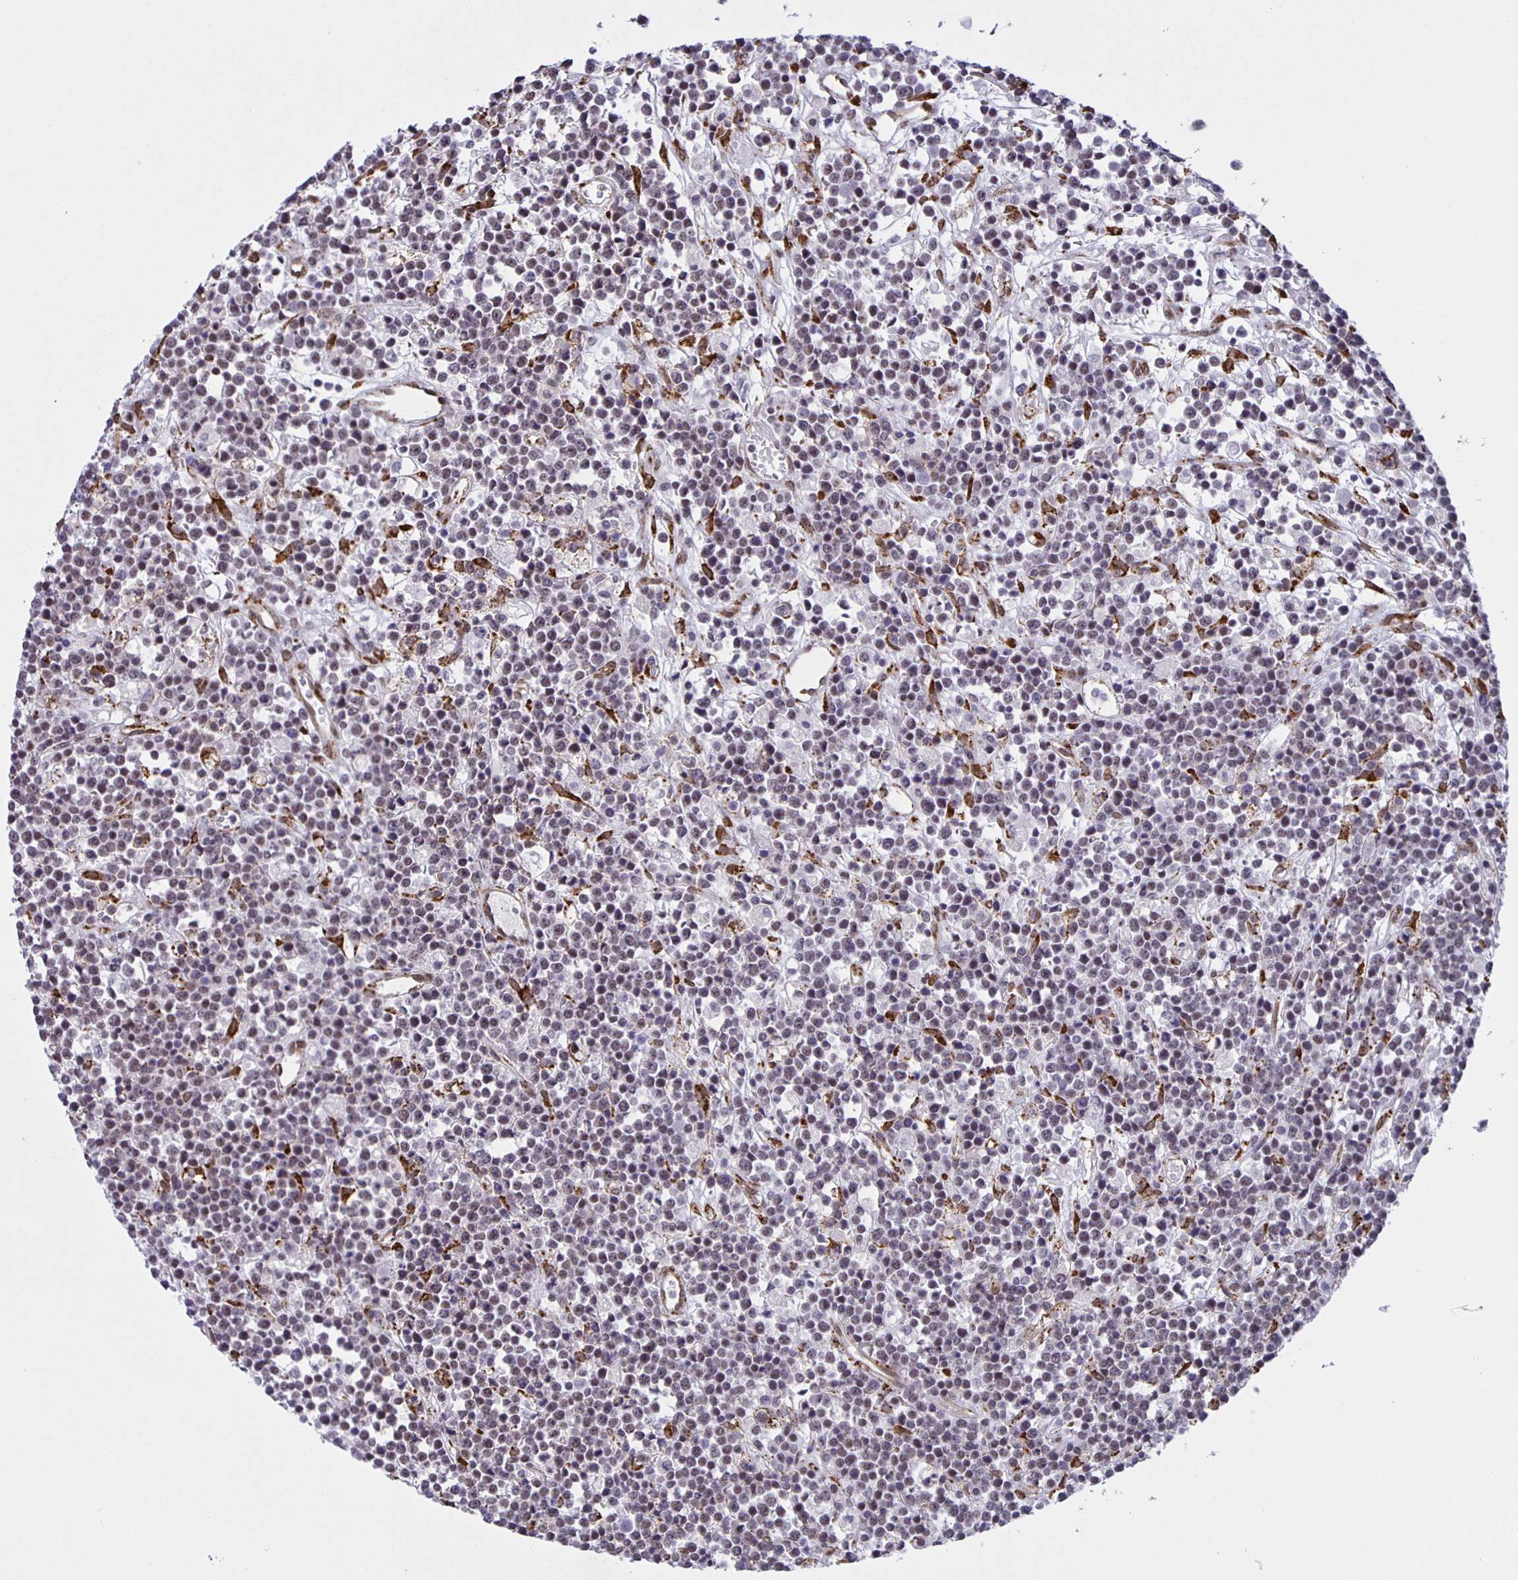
{"staining": {"intensity": "weak", "quantity": "25%-75%", "location": "nuclear"}, "tissue": "lymphoma", "cell_type": "Tumor cells", "image_type": "cancer", "snomed": [{"axis": "morphology", "description": "Malignant lymphoma, non-Hodgkin's type, High grade"}, {"axis": "topography", "description": "Ovary"}], "caption": "An IHC histopathology image of neoplastic tissue is shown. Protein staining in brown labels weak nuclear positivity in malignant lymphoma, non-Hodgkin's type (high-grade) within tumor cells. Immunohistochemistry stains the protein in brown and the nuclei are stained blue.", "gene": "ZRANB2", "patient": {"sex": "female", "age": 56}}